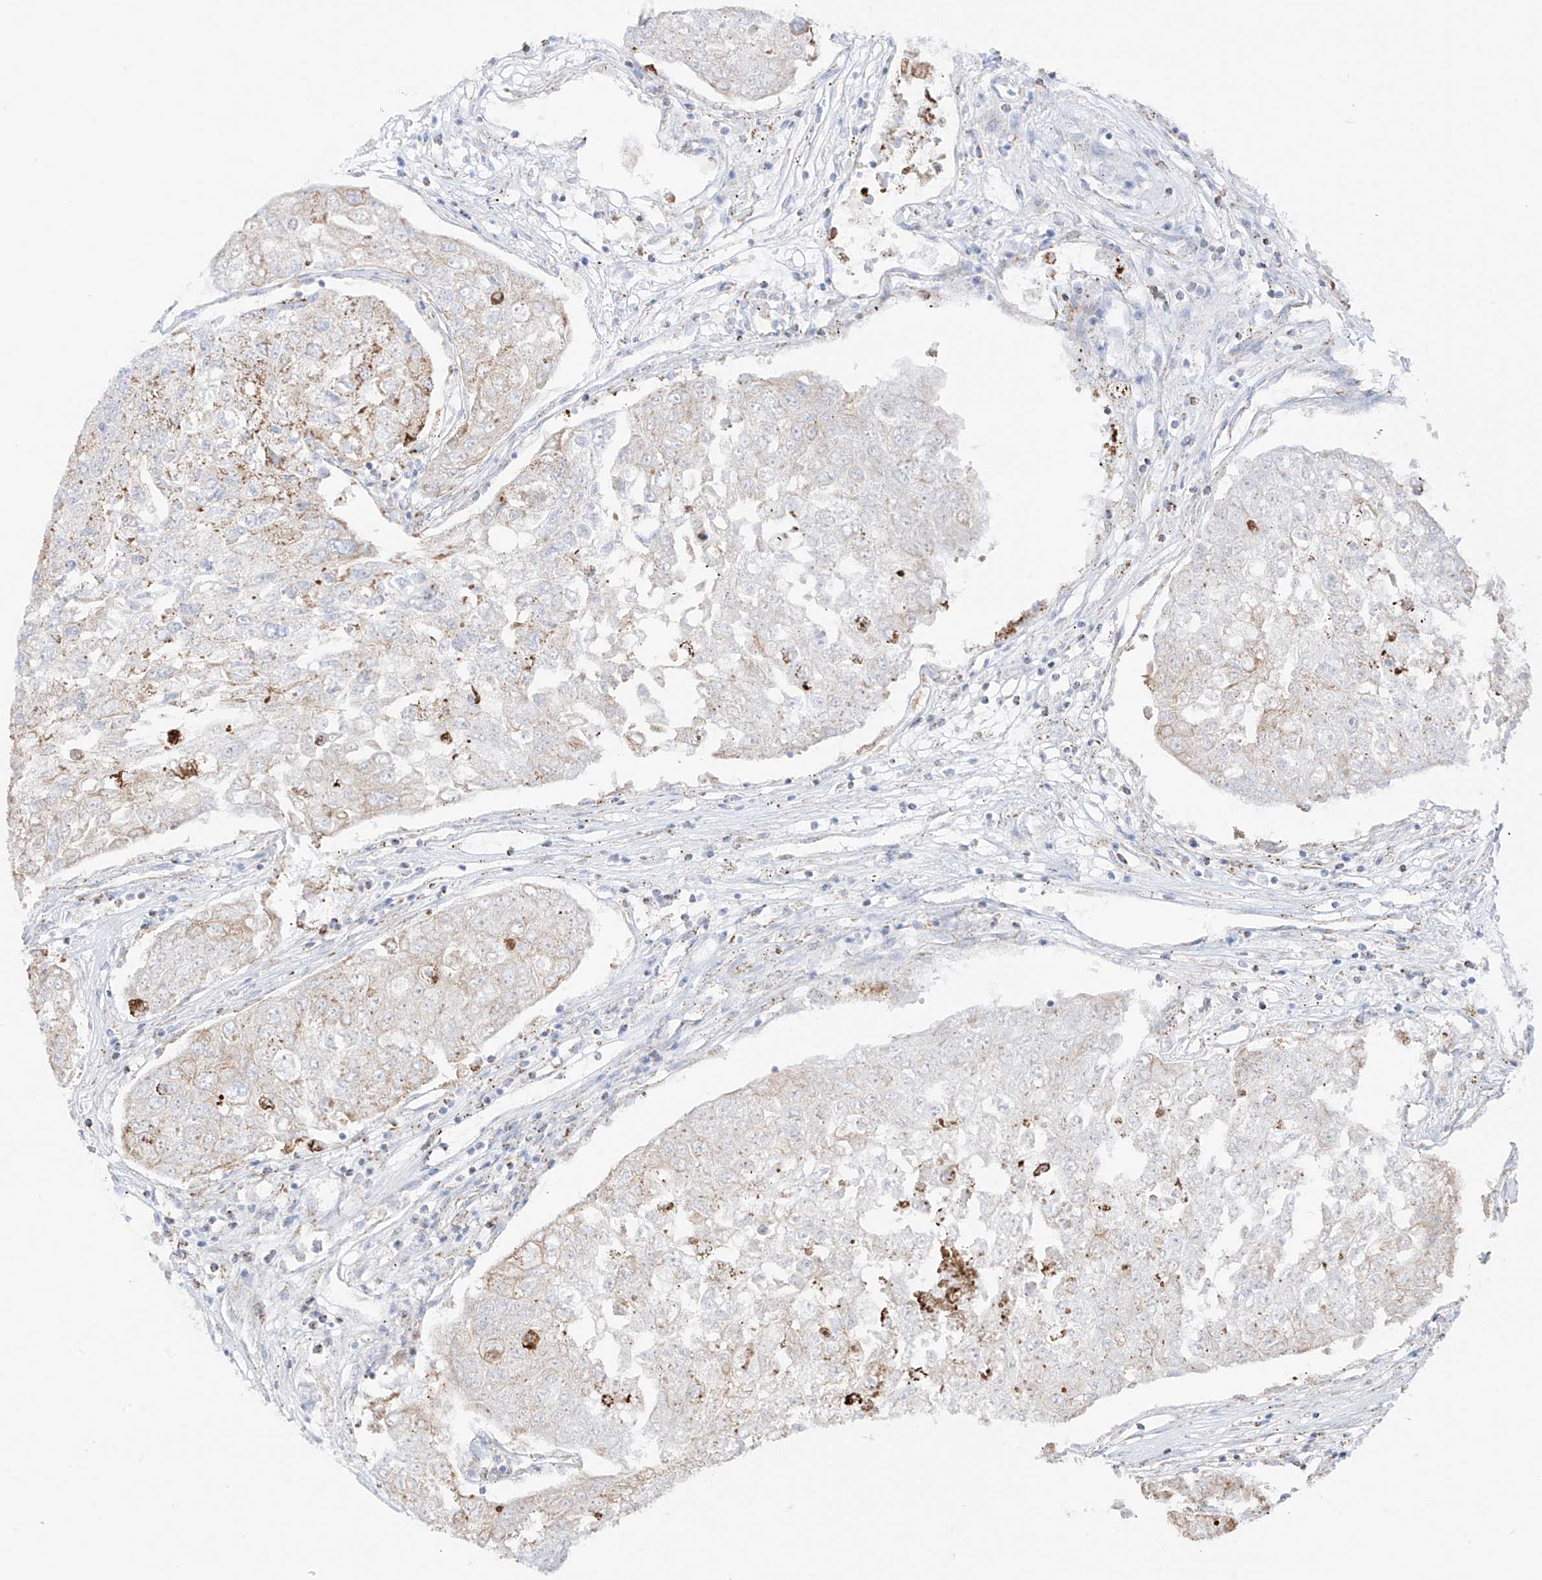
{"staining": {"intensity": "moderate", "quantity": ">75%", "location": "cytoplasmic/membranous"}, "tissue": "urothelial cancer", "cell_type": "Tumor cells", "image_type": "cancer", "snomed": [{"axis": "morphology", "description": "Urothelial carcinoma, High grade"}, {"axis": "topography", "description": "Lymph node"}, {"axis": "topography", "description": "Urinary bladder"}], "caption": "IHC image of neoplastic tissue: human urothelial cancer stained using immunohistochemistry demonstrates medium levels of moderate protein expression localized specifically in the cytoplasmic/membranous of tumor cells, appearing as a cytoplasmic/membranous brown color.", "gene": "XKR3", "patient": {"sex": "male", "age": 51}}